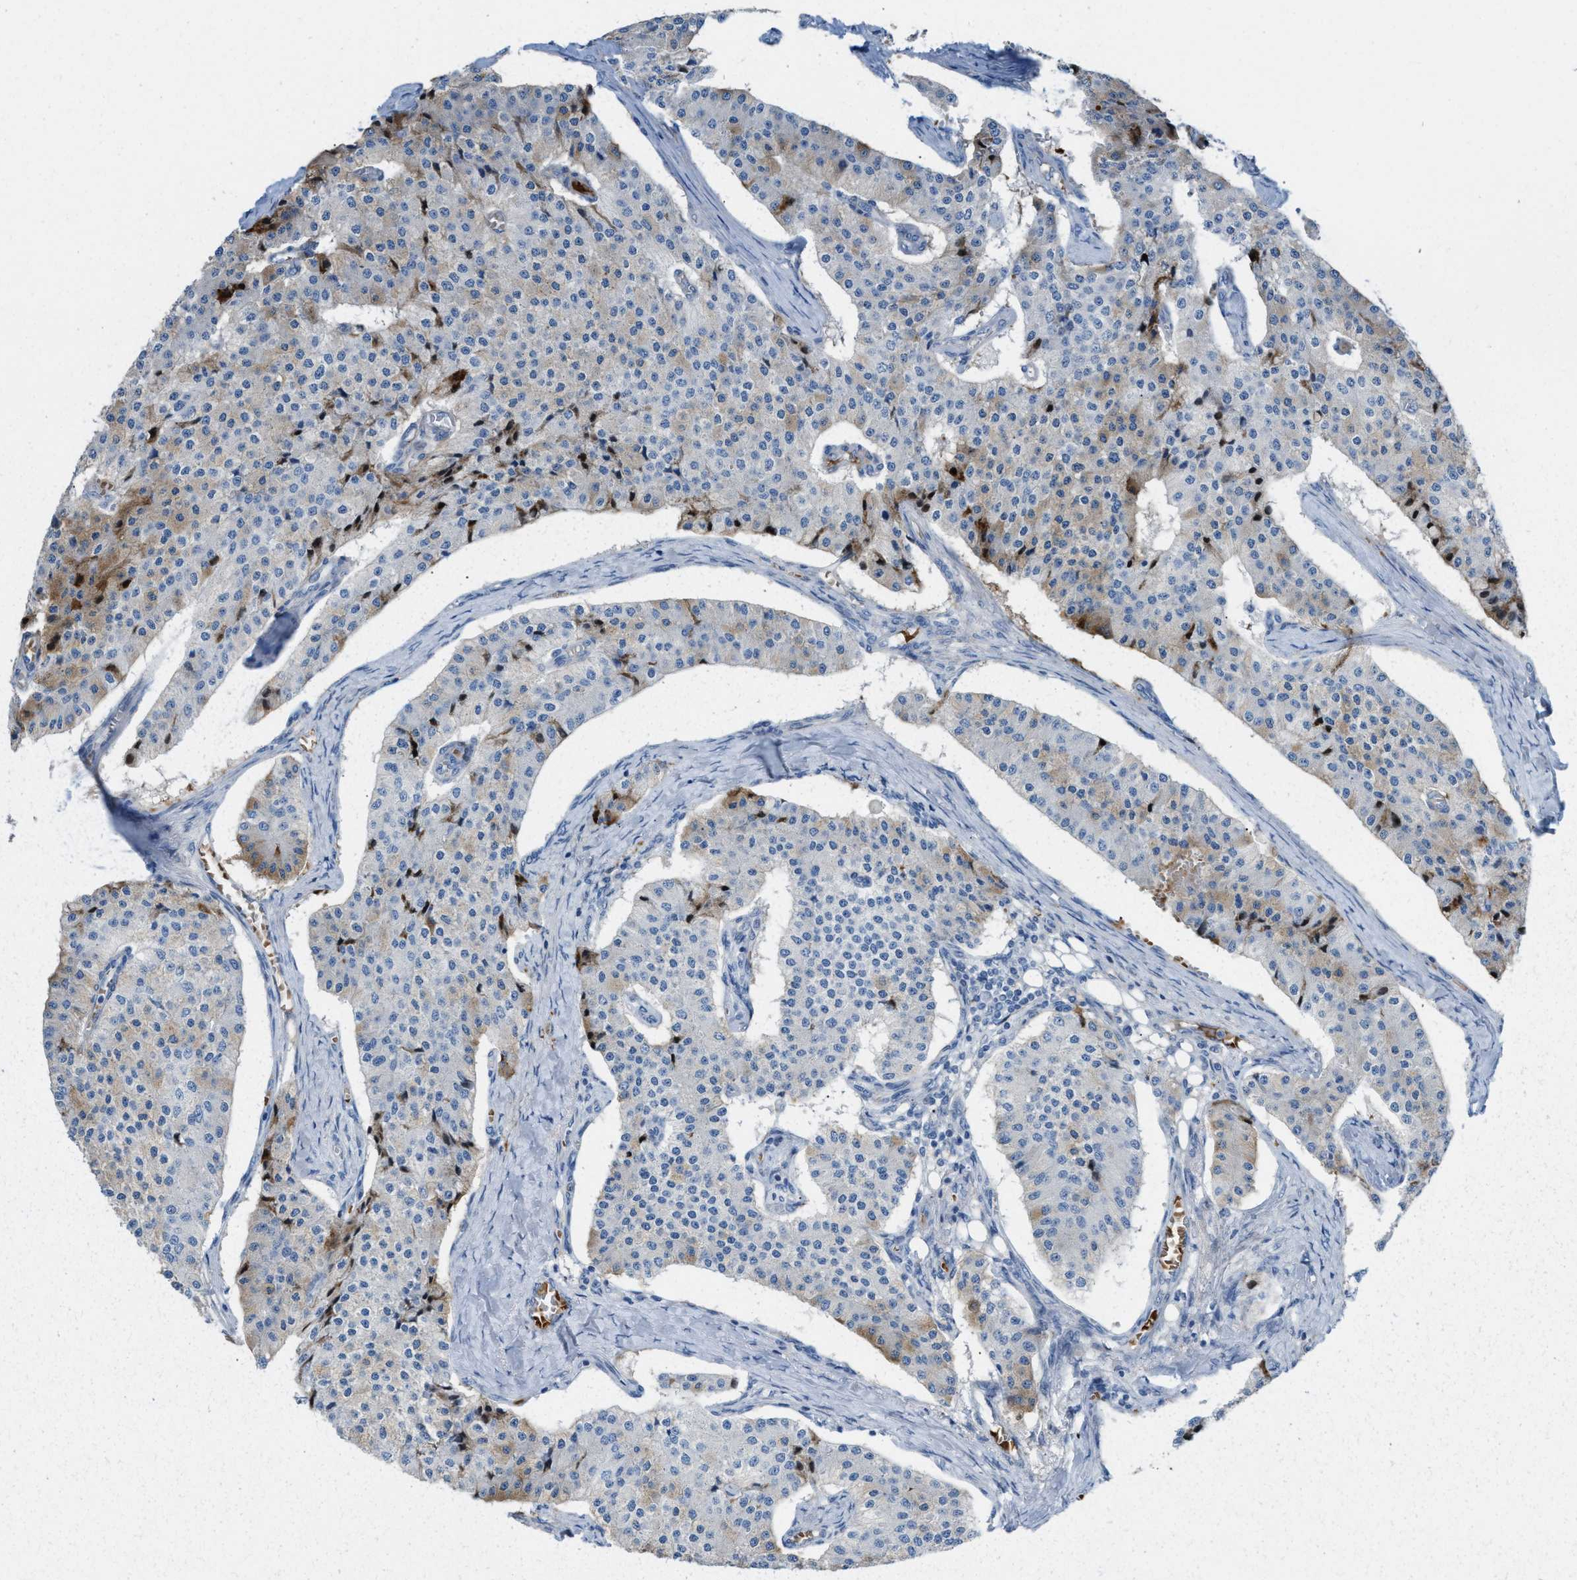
{"staining": {"intensity": "weak", "quantity": "<25%", "location": "cytoplasmic/membranous"}, "tissue": "carcinoid", "cell_type": "Tumor cells", "image_type": "cancer", "snomed": [{"axis": "morphology", "description": "Carcinoid, malignant, NOS"}, {"axis": "topography", "description": "Colon"}], "caption": "High magnification brightfield microscopy of carcinoid (malignant) stained with DAB (3,3'-diaminobenzidine) (brown) and counterstained with hematoxylin (blue): tumor cells show no significant staining. The staining was performed using DAB (3,3'-diaminobenzidine) to visualize the protein expression in brown, while the nuclei were stained in blue with hematoxylin (Magnification: 20x).", "gene": "MPP3", "patient": {"sex": "female", "age": 52}}